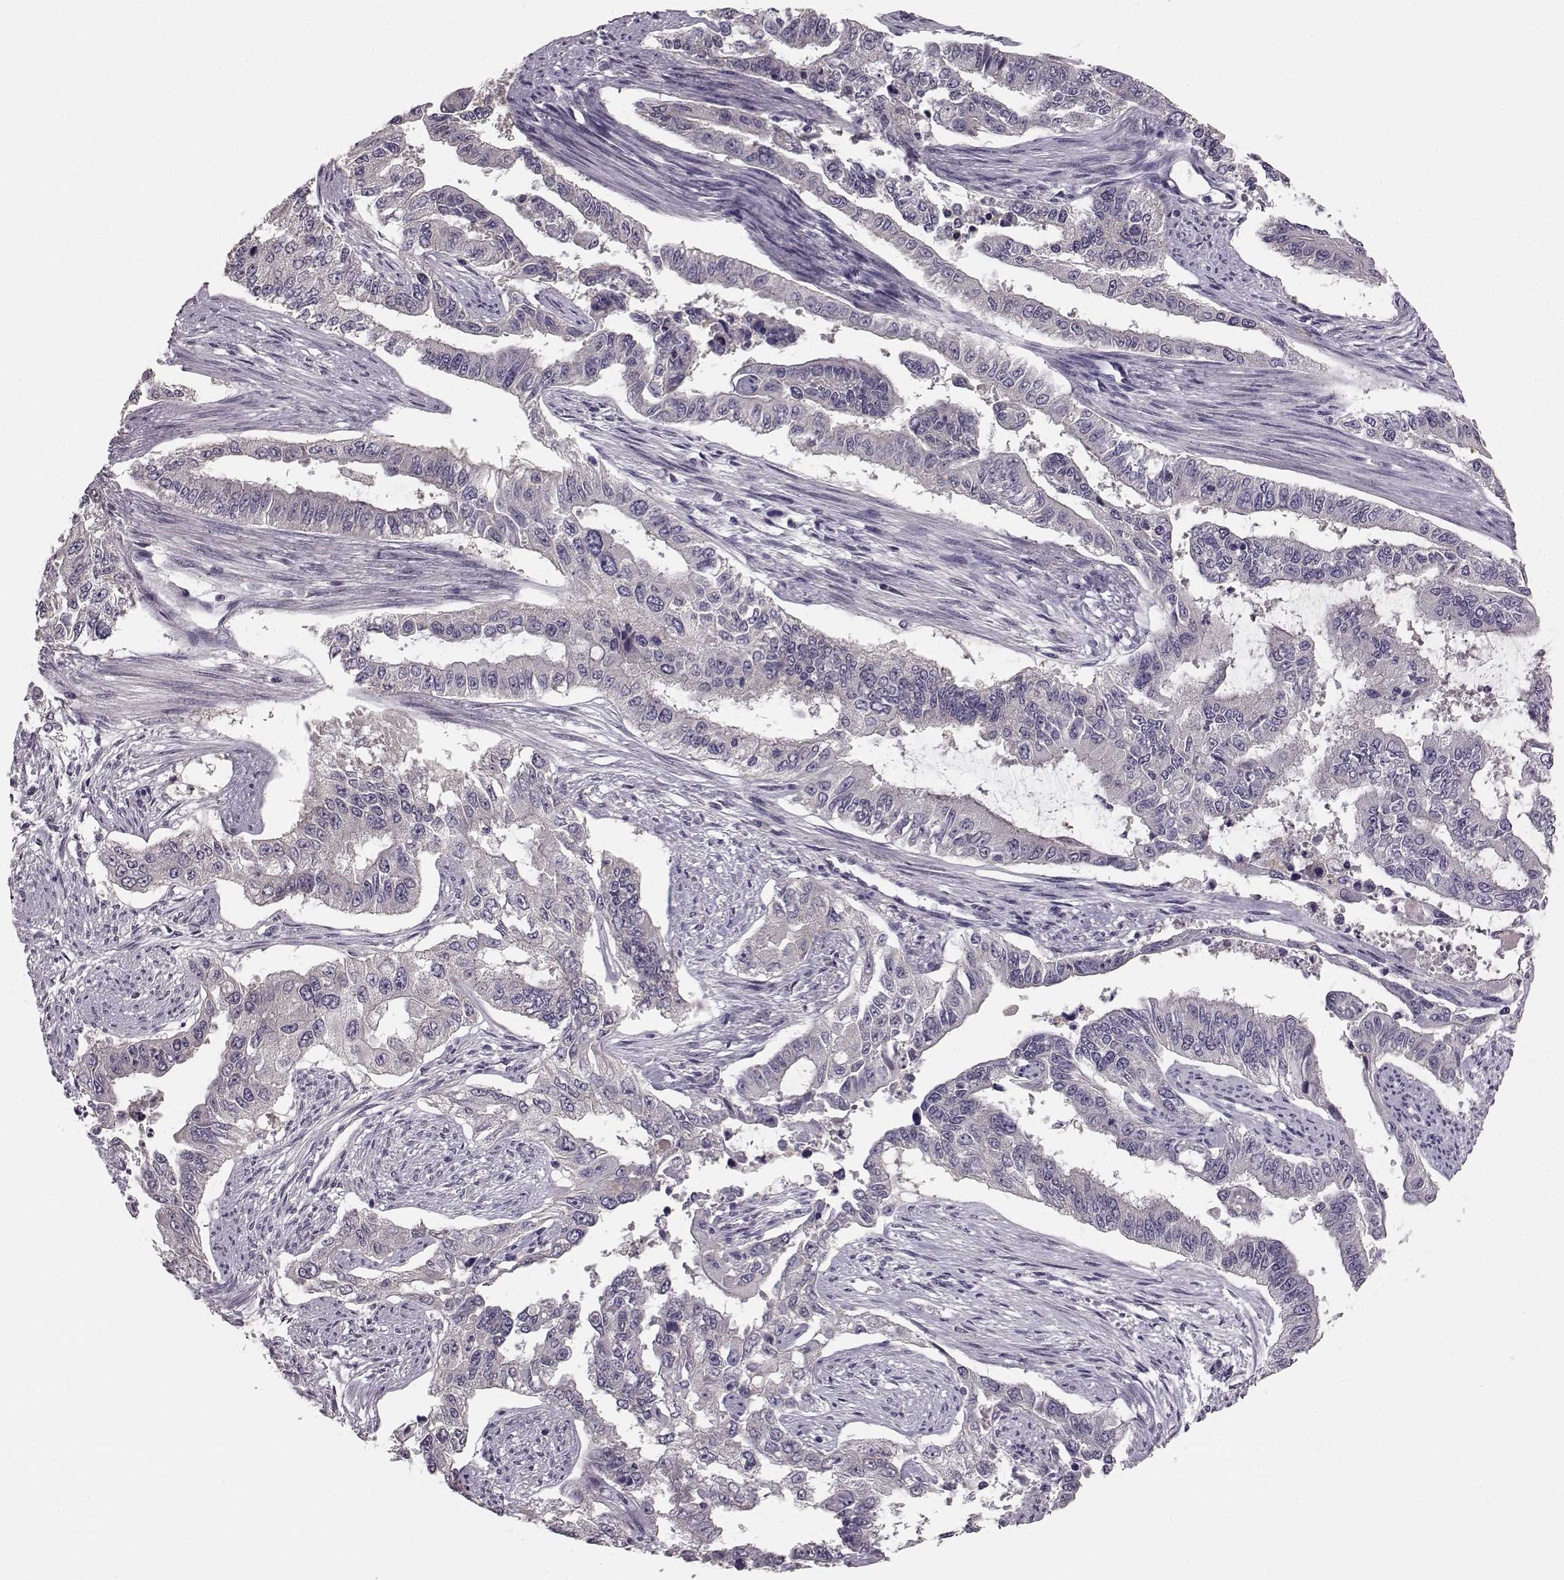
{"staining": {"intensity": "negative", "quantity": "none", "location": "none"}, "tissue": "endometrial cancer", "cell_type": "Tumor cells", "image_type": "cancer", "snomed": [{"axis": "morphology", "description": "Adenocarcinoma, NOS"}, {"axis": "topography", "description": "Uterus"}], "caption": "This is an IHC micrograph of endometrial cancer. There is no staining in tumor cells.", "gene": "BFSP2", "patient": {"sex": "female", "age": 59}}